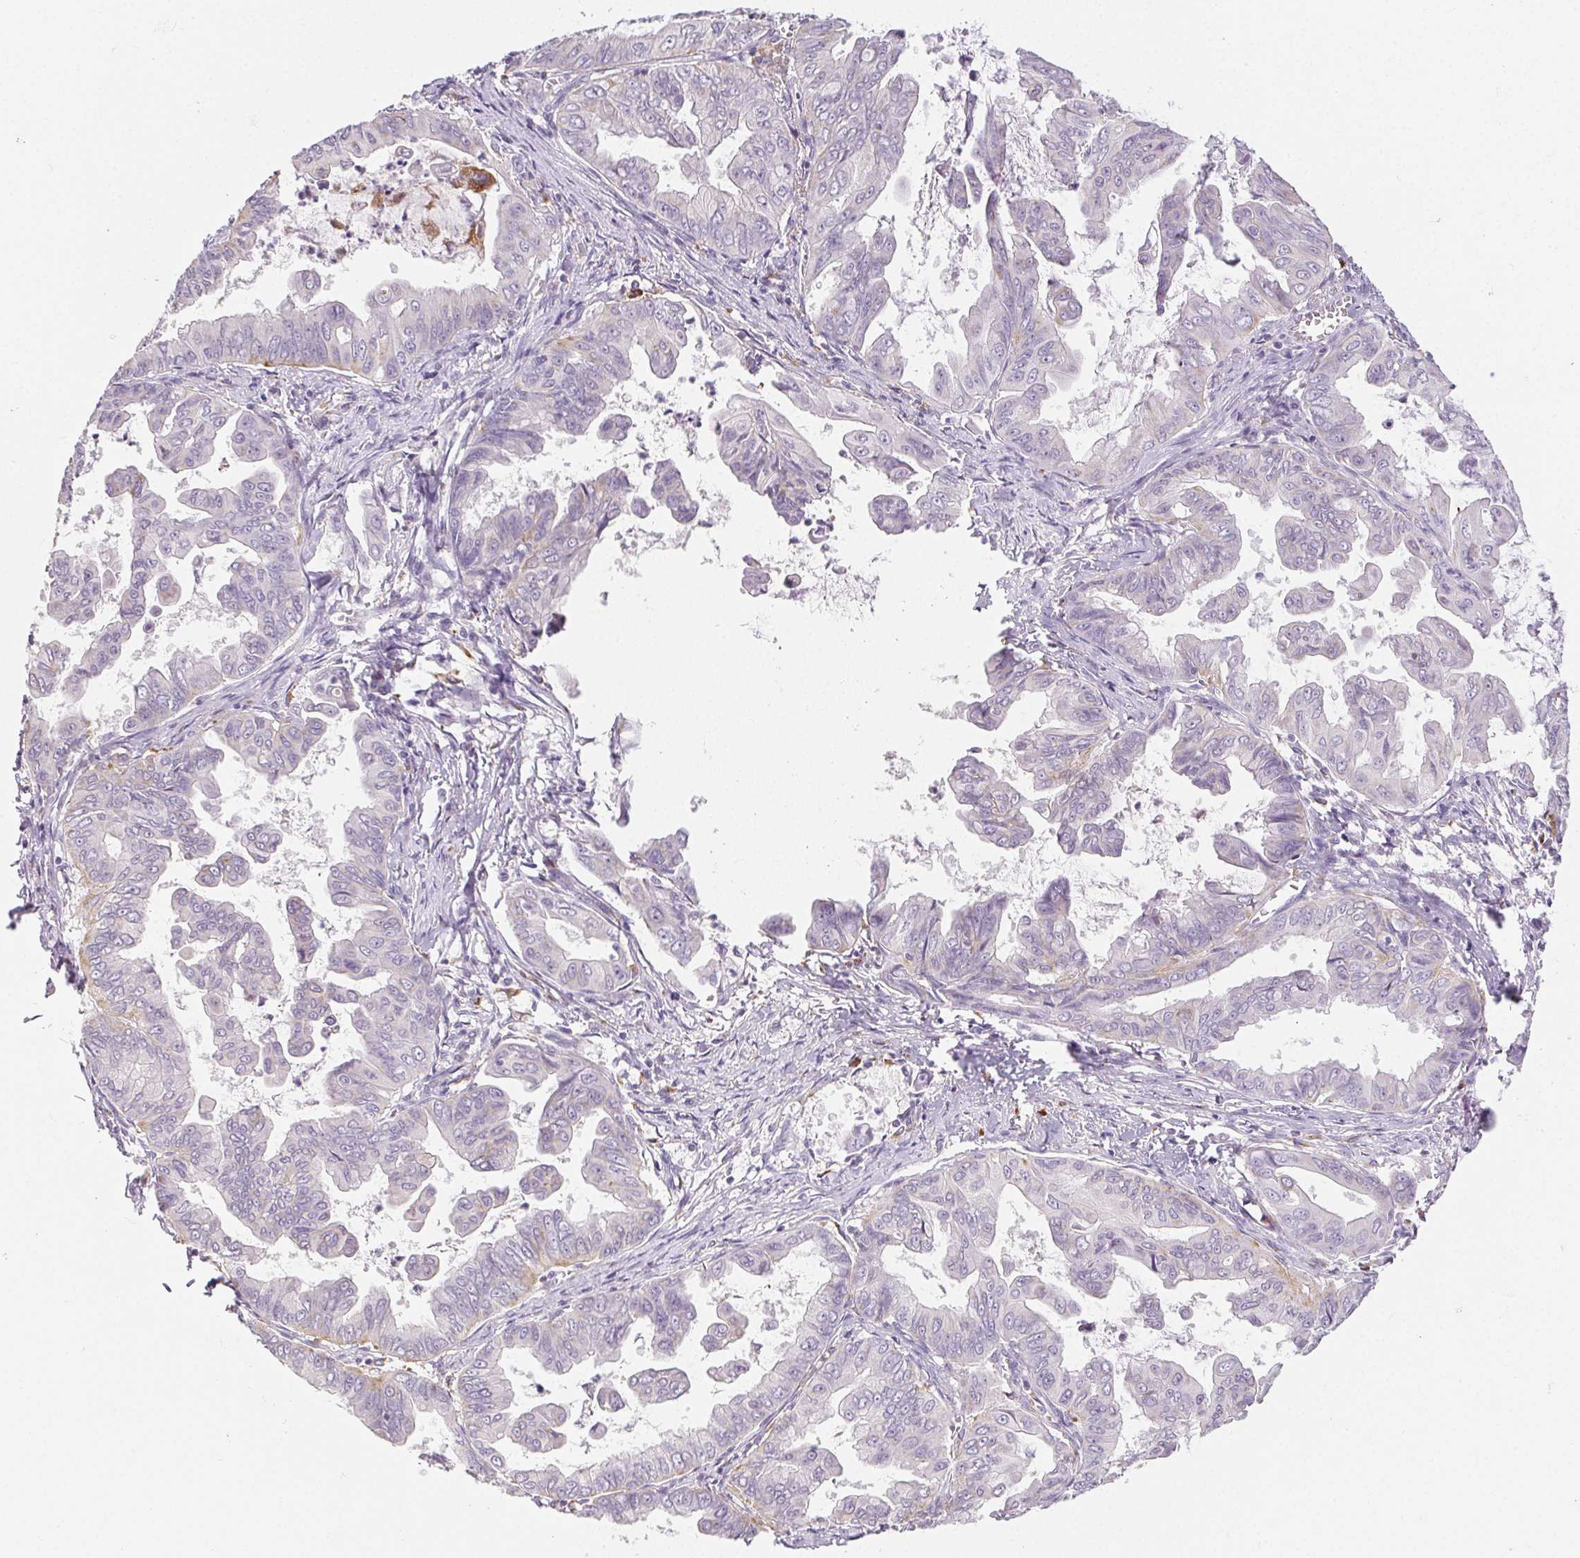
{"staining": {"intensity": "negative", "quantity": "none", "location": "none"}, "tissue": "stomach cancer", "cell_type": "Tumor cells", "image_type": "cancer", "snomed": [{"axis": "morphology", "description": "Adenocarcinoma, NOS"}, {"axis": "topography", "description": "Stomach, upper"}], "caption": "Protein analysis of stomach cancer (adenocarcinoma) shows no significant expression in tumor cells.", "gene": "LIPA", "patient": {"sex": "male", "age": 80}}